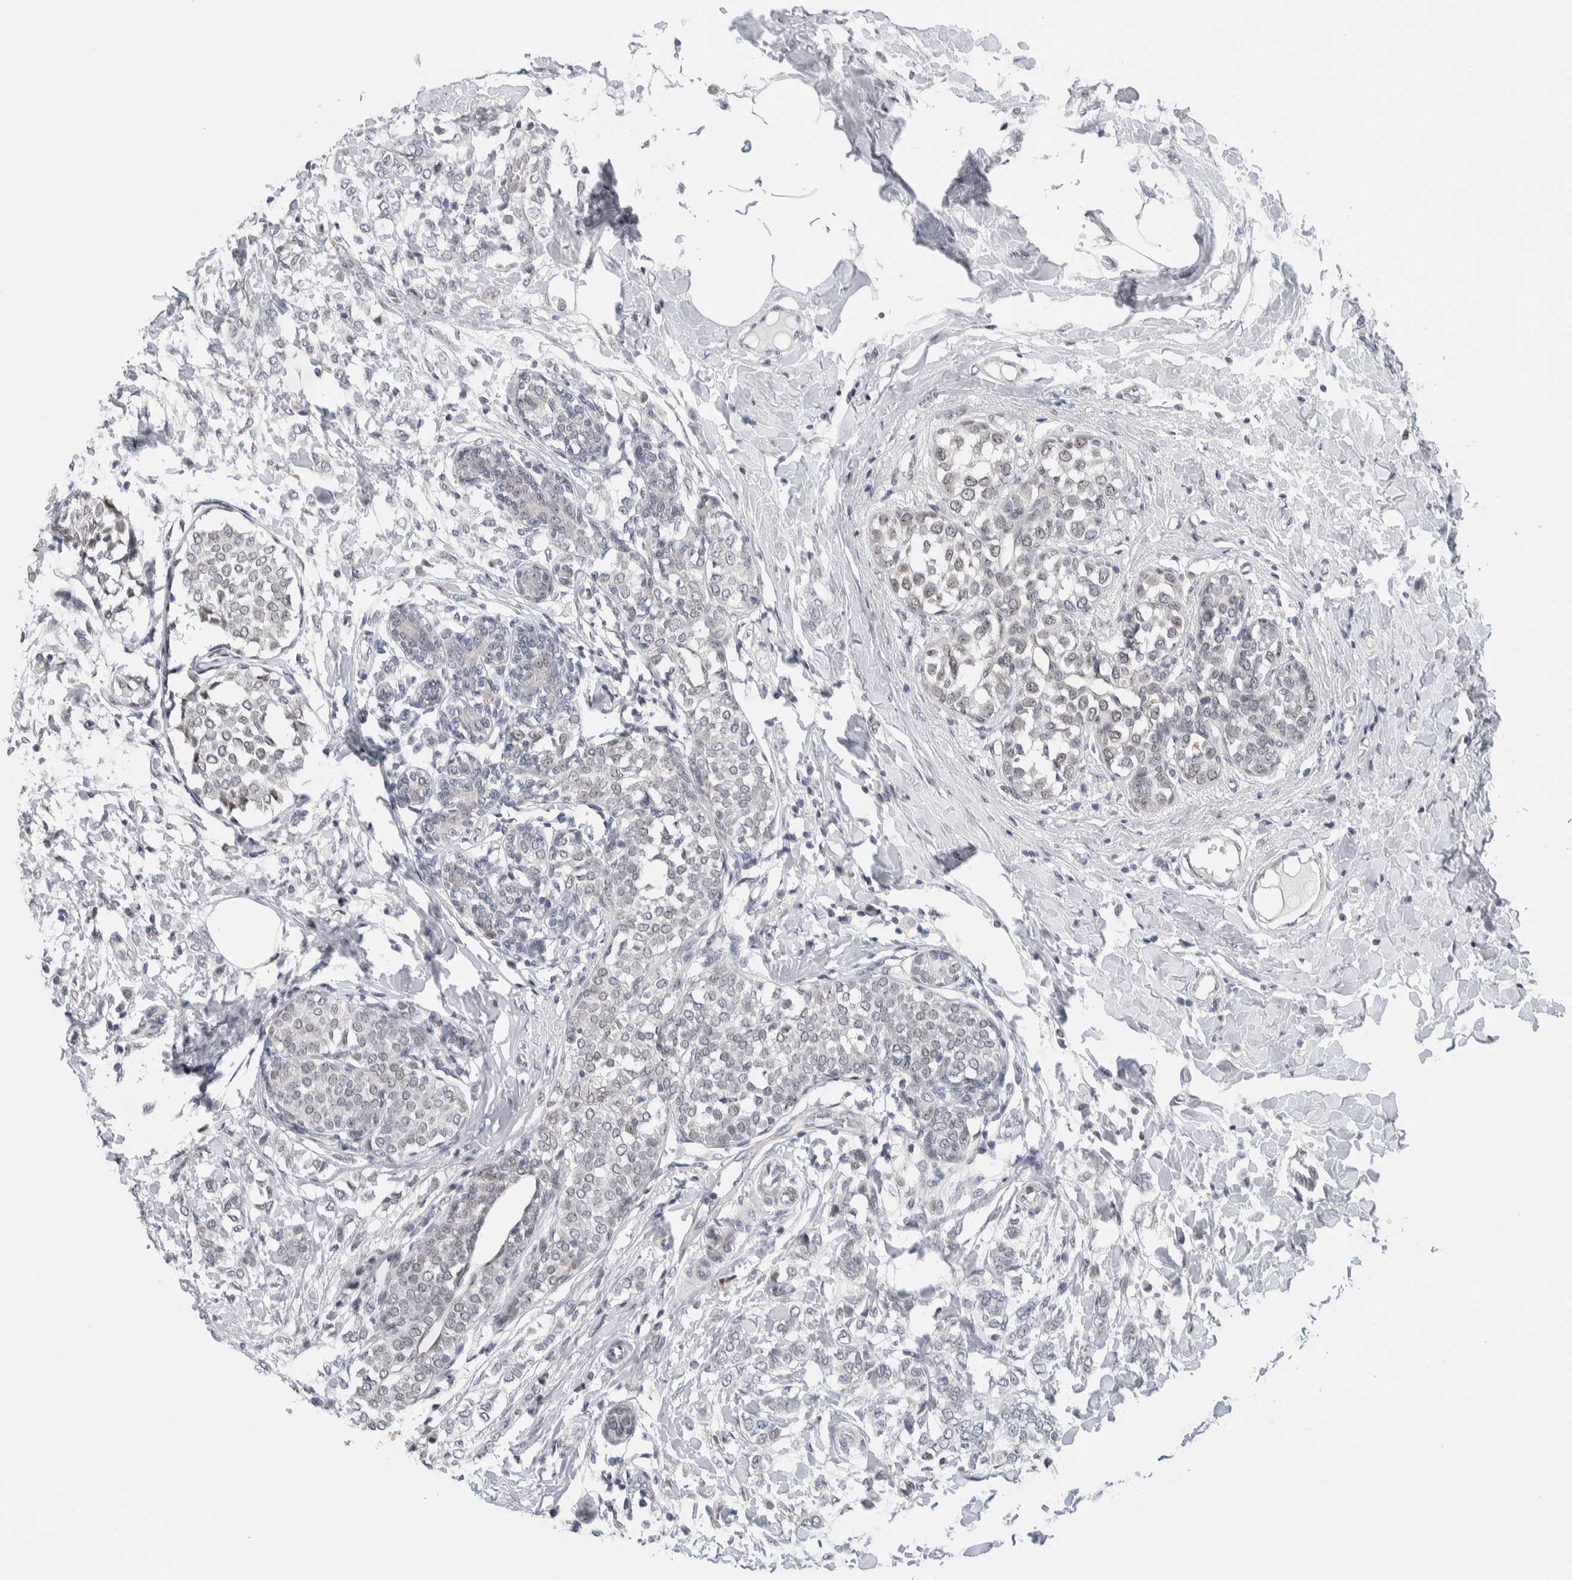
{"staining": {"intensity": "negative", "quantity": "none", "location": "none"}, "tissue": "breast cancer", "cell_type": "Tumor cells", "image_type": "cancer", "snomed": [{"axis": "morphology", "description": "Lobular carcinoma, in situ"}, {"axis": "morphology", "description": "Lobular carcinoma"}, {"axis": "topography", "description": "Breast"}], "caption": "Tumor cells show no significant expression in lobular carcinoma in situ (breast).", "gene": "NEUROD1", "patient": {"sex": "female", "age": 41}}